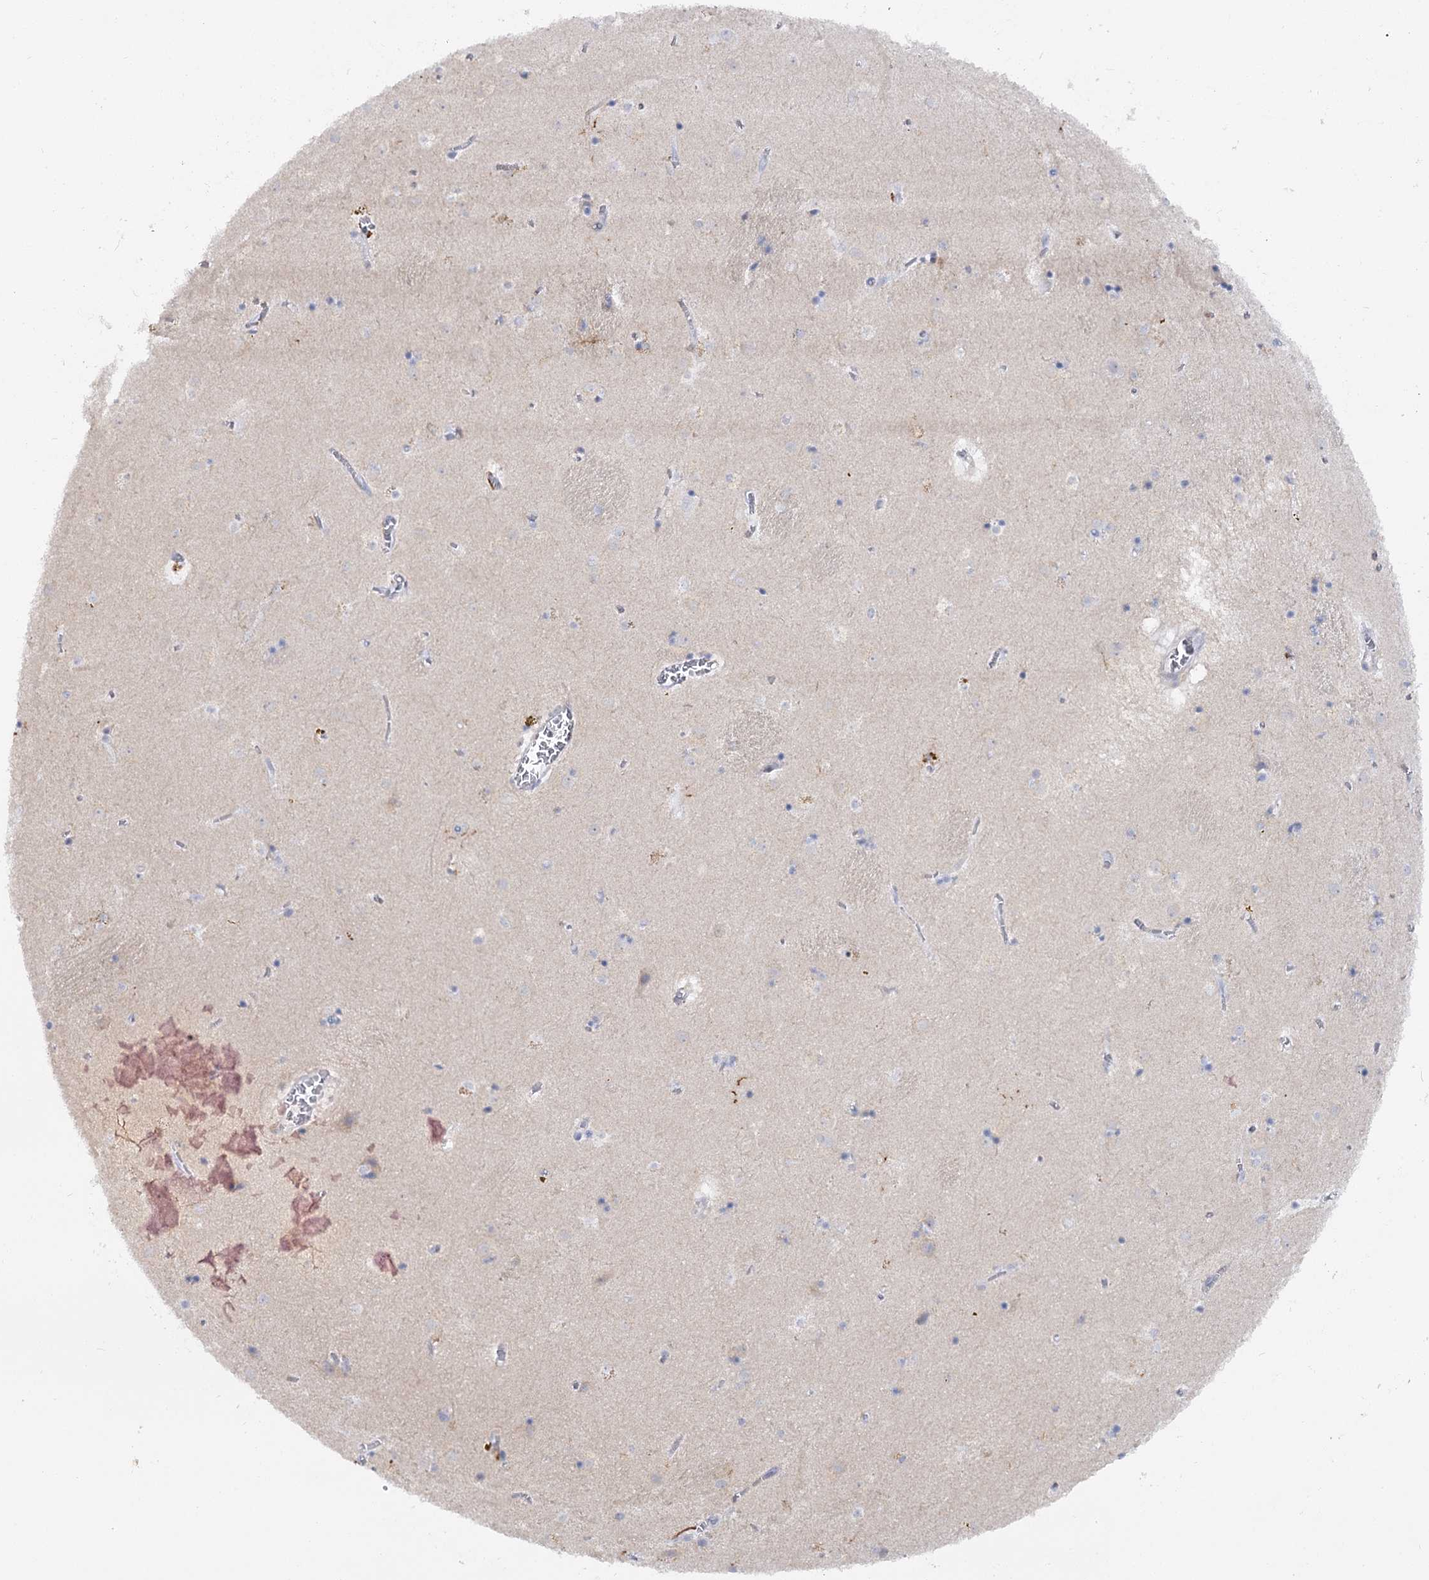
{"staining": {"intensity": "strong", "quantity": "<25%", "location": "cytoplasmic/membranous"}, "tissue": "caudate", "cell_type": "Glial cells", "image_type": "normal", "snomed": [{"axis": "morphology", "description": "Normal tissue, NOS"}, {"axis": "topography", "description": "Lateral ventricle wall"}], "caption": "This image shows IHC staining of benign human caudate, with medium strong cytoplasmic/membranous expression in about <25% of glial cells.", "gene": "PIWIL4", "patient": {"sex": "male", "age": 70}}